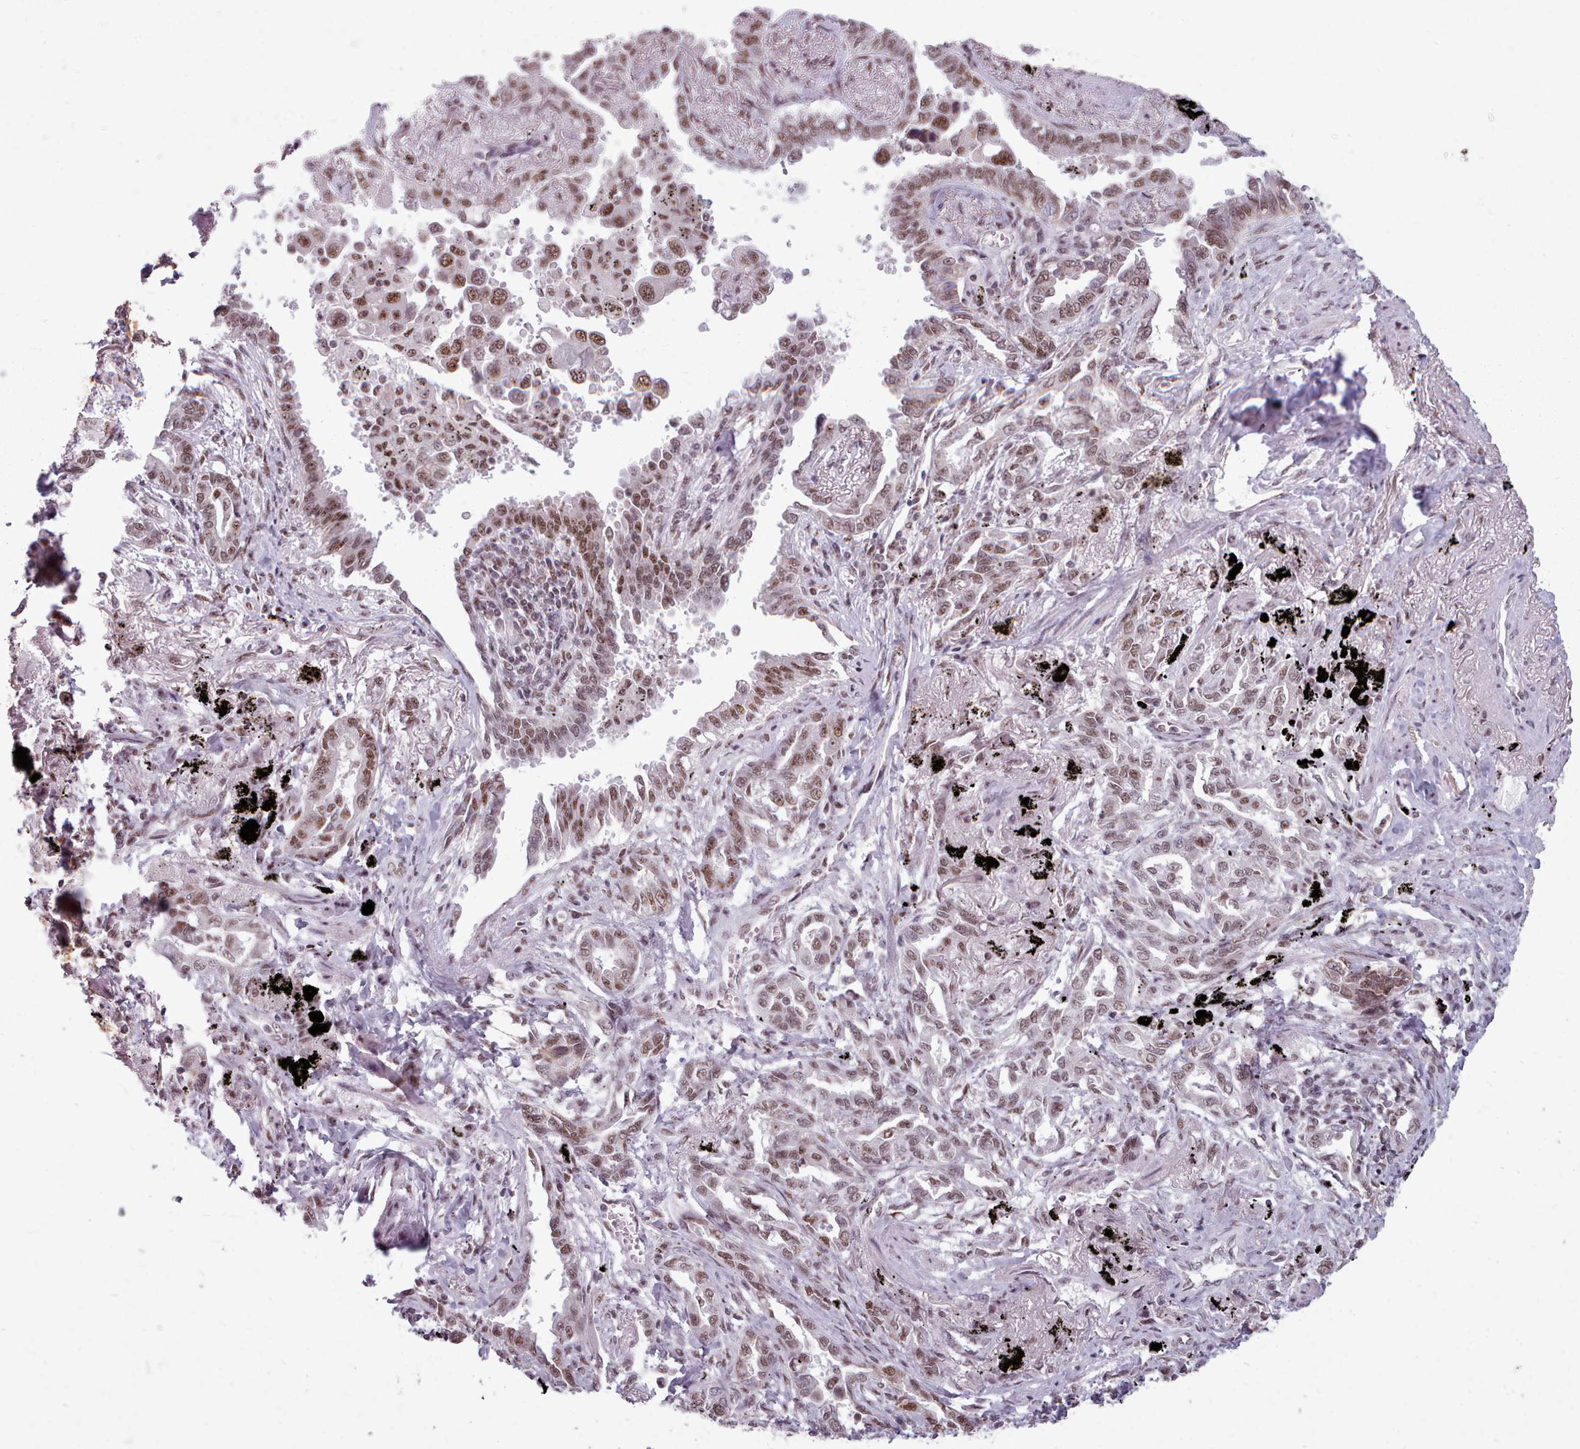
{"staining": {"intensity": "moderate", "quantity": ">75%", "location": "nuclear"}, "tissue": "lung cancer", "cell_type": "Tumor cells", "image_type": "cancer", "snomed": [{"axis": "morphology", "description": "Adenocarcinoma, NOS"}, {"axis": "topography", "description": "Lung"}], "caption": "Immunohistochemical staining of human lung cancer demonstrates medium levels of moderate nuclear protein positivity in about >75% of tumor cells.", "gene": "SRRM1", "patient": {"sex": "male", "age": 67}}